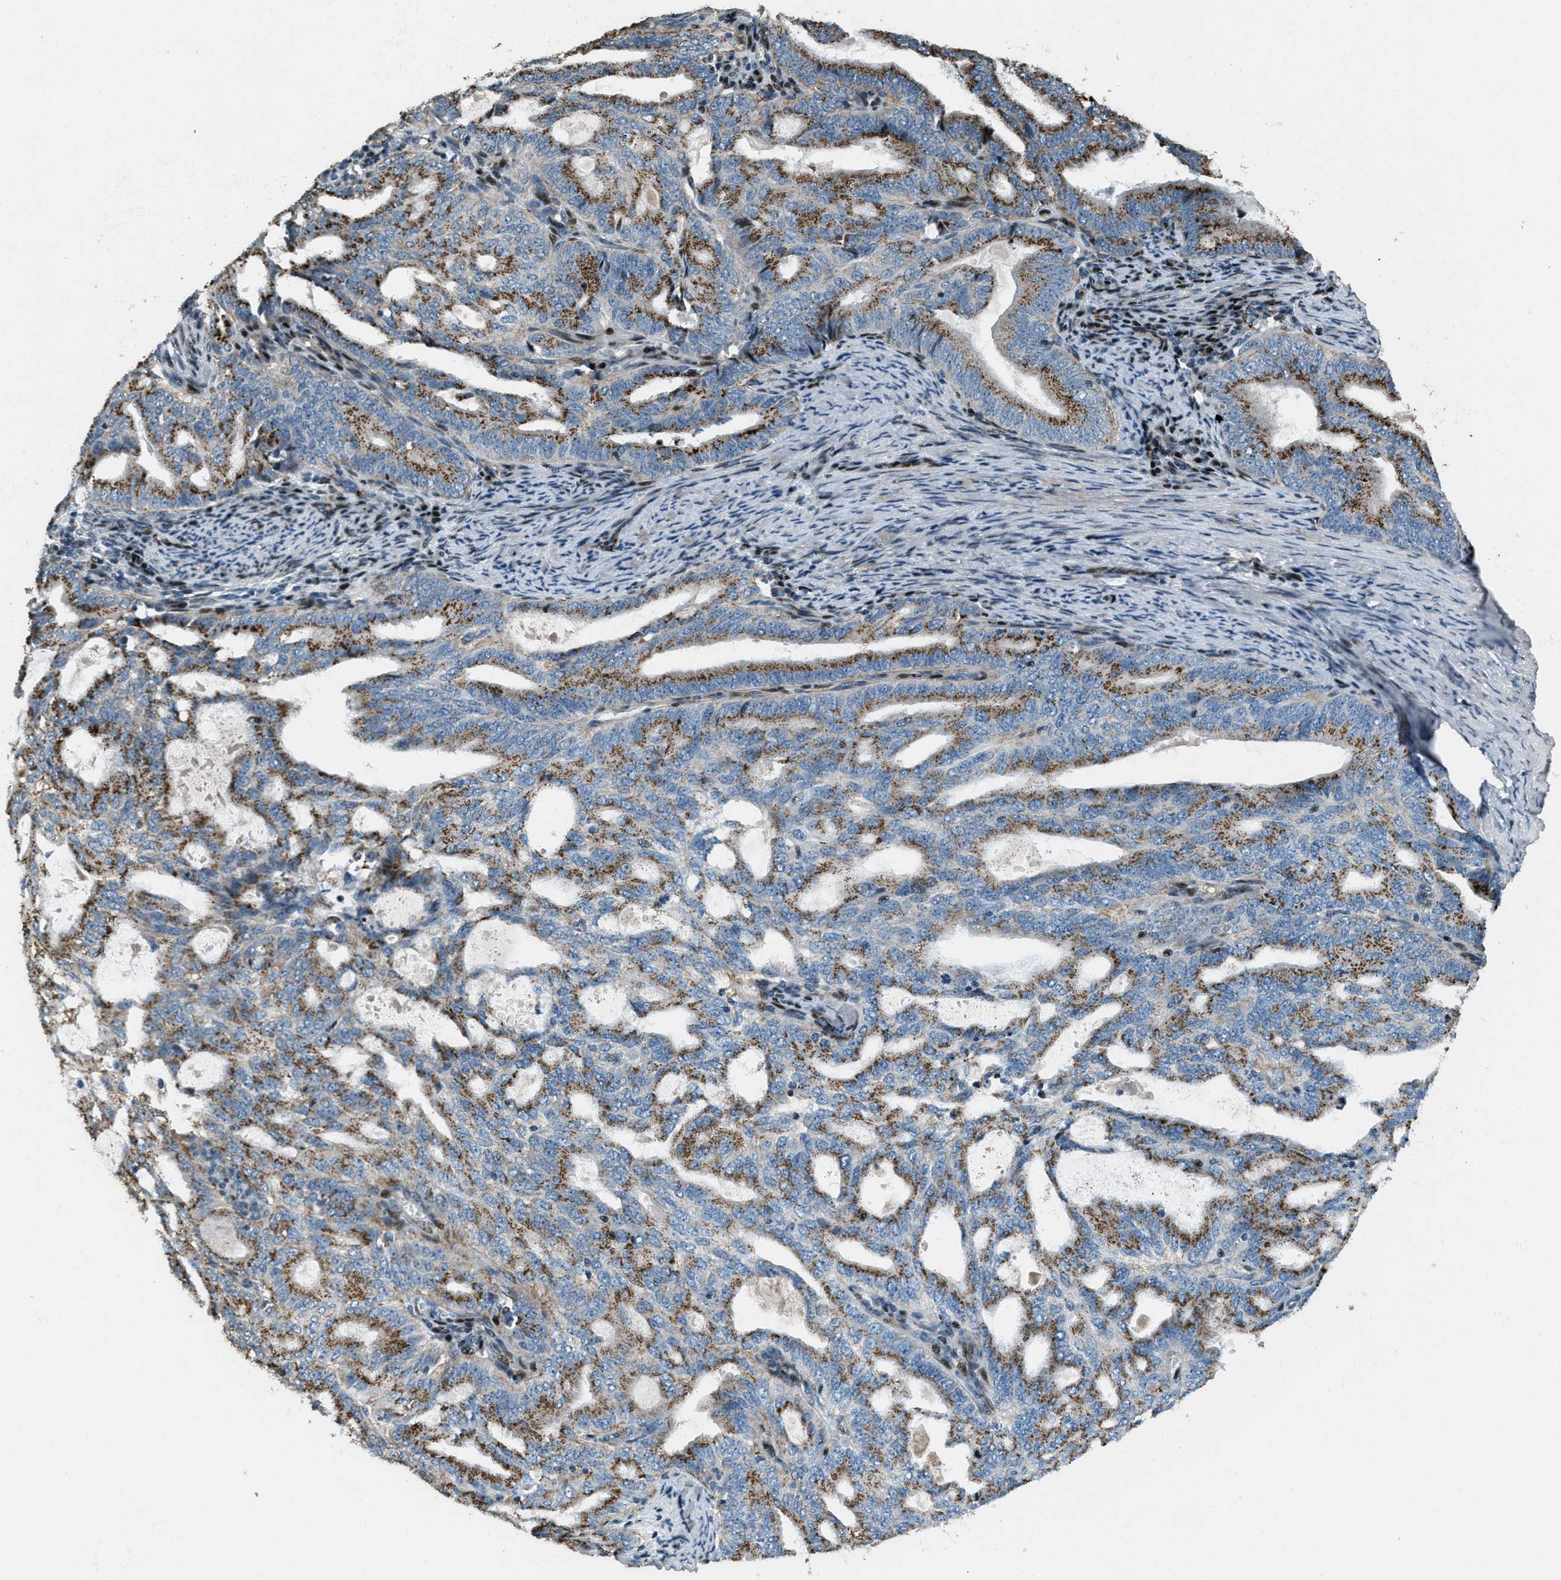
{"staining": {"intensity": "strong", "quantity": "25%-75%", "location": "cytoplasmic/membranous"}, "tissue": "endometrial cancer", "cell_type": "Tumor cells", "image_type": "cancer", "snomed": [{"axis": "morphology", "description": "Adenocarcinoma, NOS"}, {"axis": "topography", "description": "Endometrium"}], "caption": "This histopathology image displays immunohistochemistry staining of endometrial adenocarcinoma, with high strong cytoplasmic/membranous expression in approximately 25%-75% of tumor cells.", "gene": "GPC6", "patient": {"sex": "female", "age": 58}}